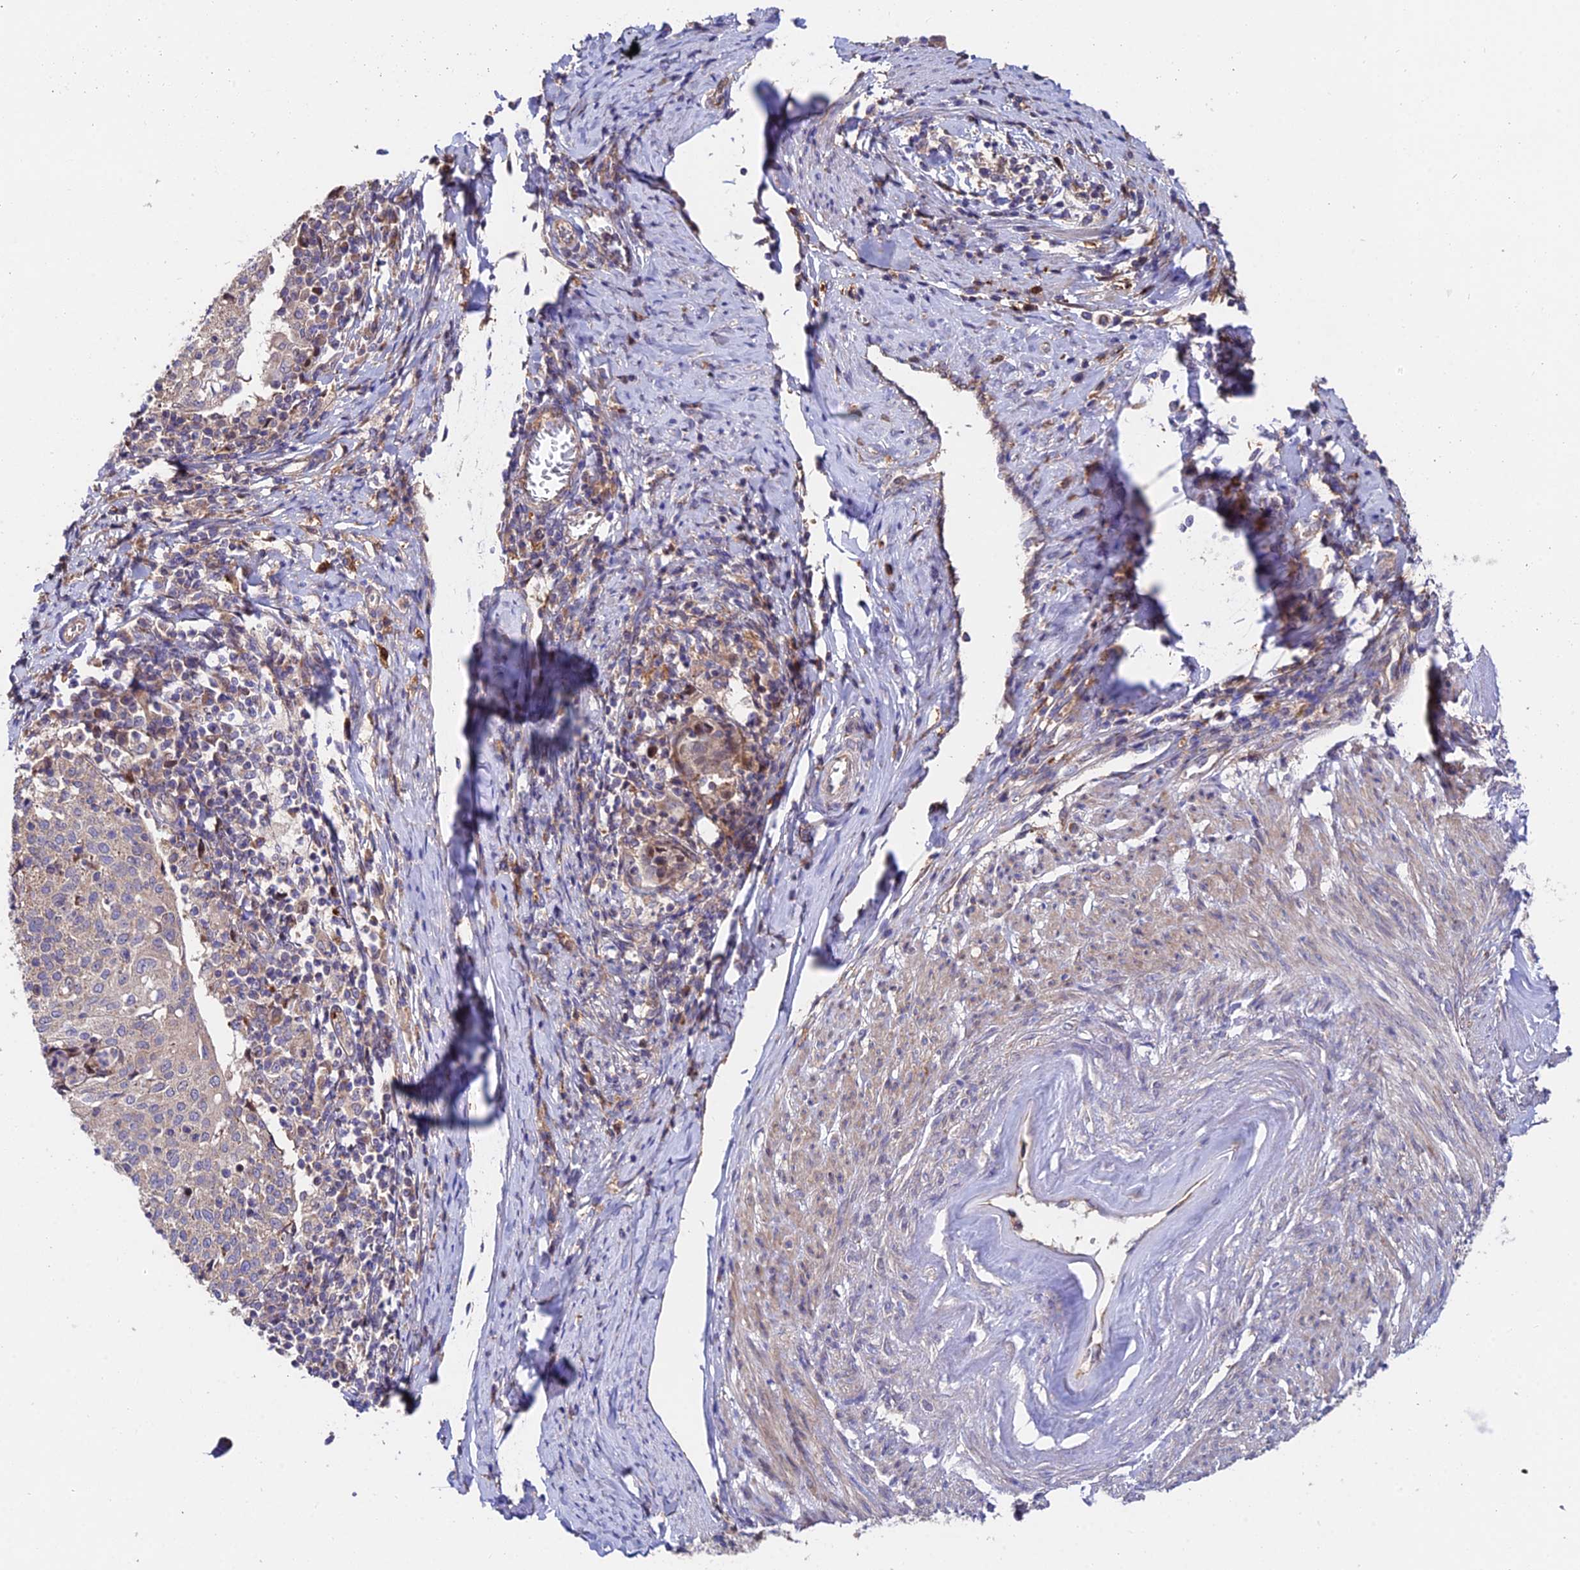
{"staining": {"intensity": "weak", "quantity": "<25%", "location": "cytoplasmic/membranous"}, "tissue": "cervical cancer", "cell_type": "Tumor cells", "image_type": "cancer", "snomed": [{"axis": "morphology", "description": "Squamous cell carcinoma, NOS"}, {"axis": "topography", "description": "Cervix"}], "caption": "High magnification brightfield microscopy of cervical cancer (squamous cell carcinoma) stained with DAB (3,3'-diaminobenzidine) (brown) and counterstained with hematoxylin (blue): tumor cells show no significant positivity.", "gene": "CDC37L1", "patient": {"sex": "female", "age": 52}}